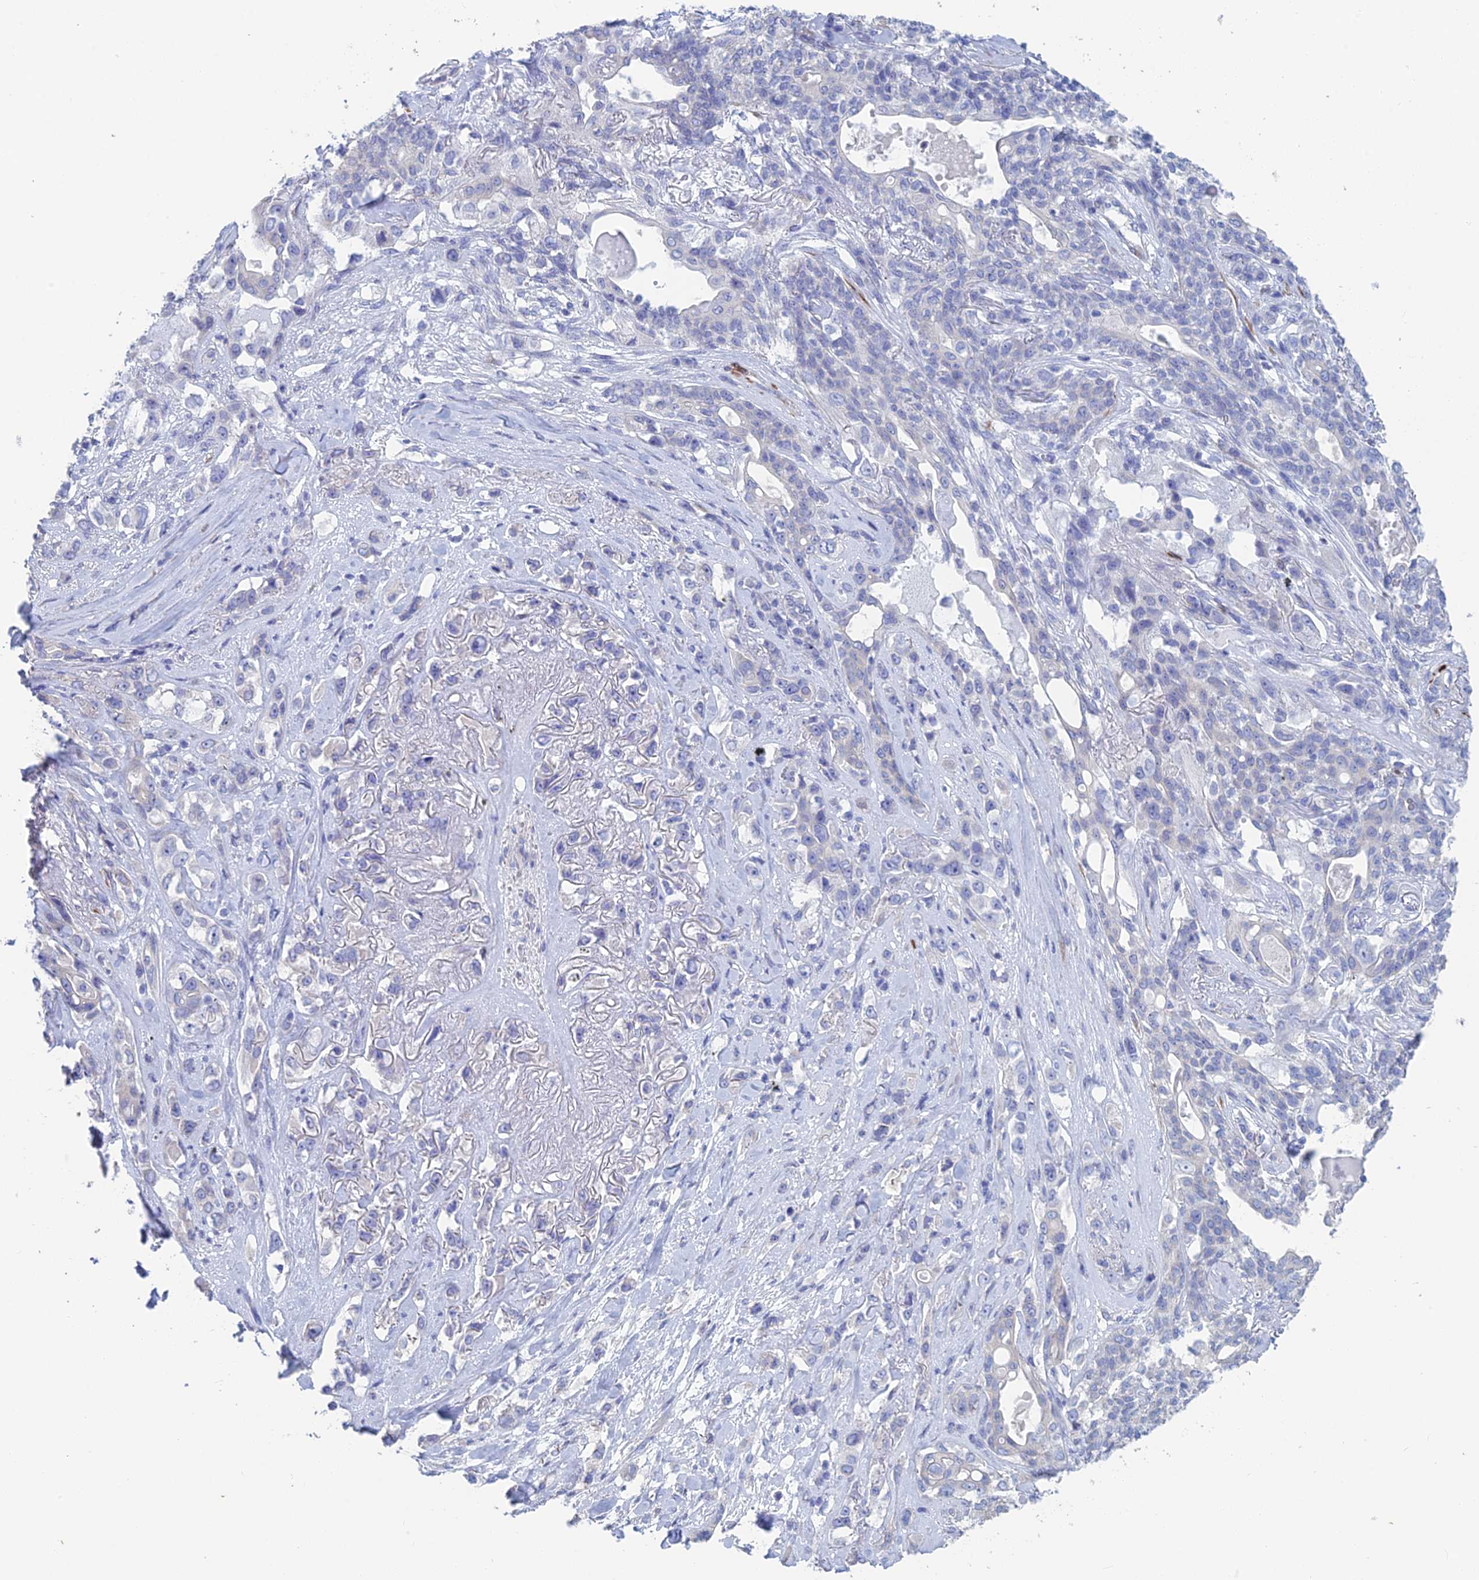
{"staining": {"intensity": "negative", "quantity": "none", "location": "none"}, "tissue": "lung cancer", "cell_type": "Tumor cells", "image_type": "cancer", "snomed": [{"axis": "morphology", "description": "Squamous cell carcinoma, NOS"}, {"axis": "topography", "description": "Lung"}], "caption": "A photomicrograph of human lung squamous cell carcinoma is negative for staining in tumor cells.", "gene": "PCDHA8", "patient": {"sex": "female", "age": 70}}